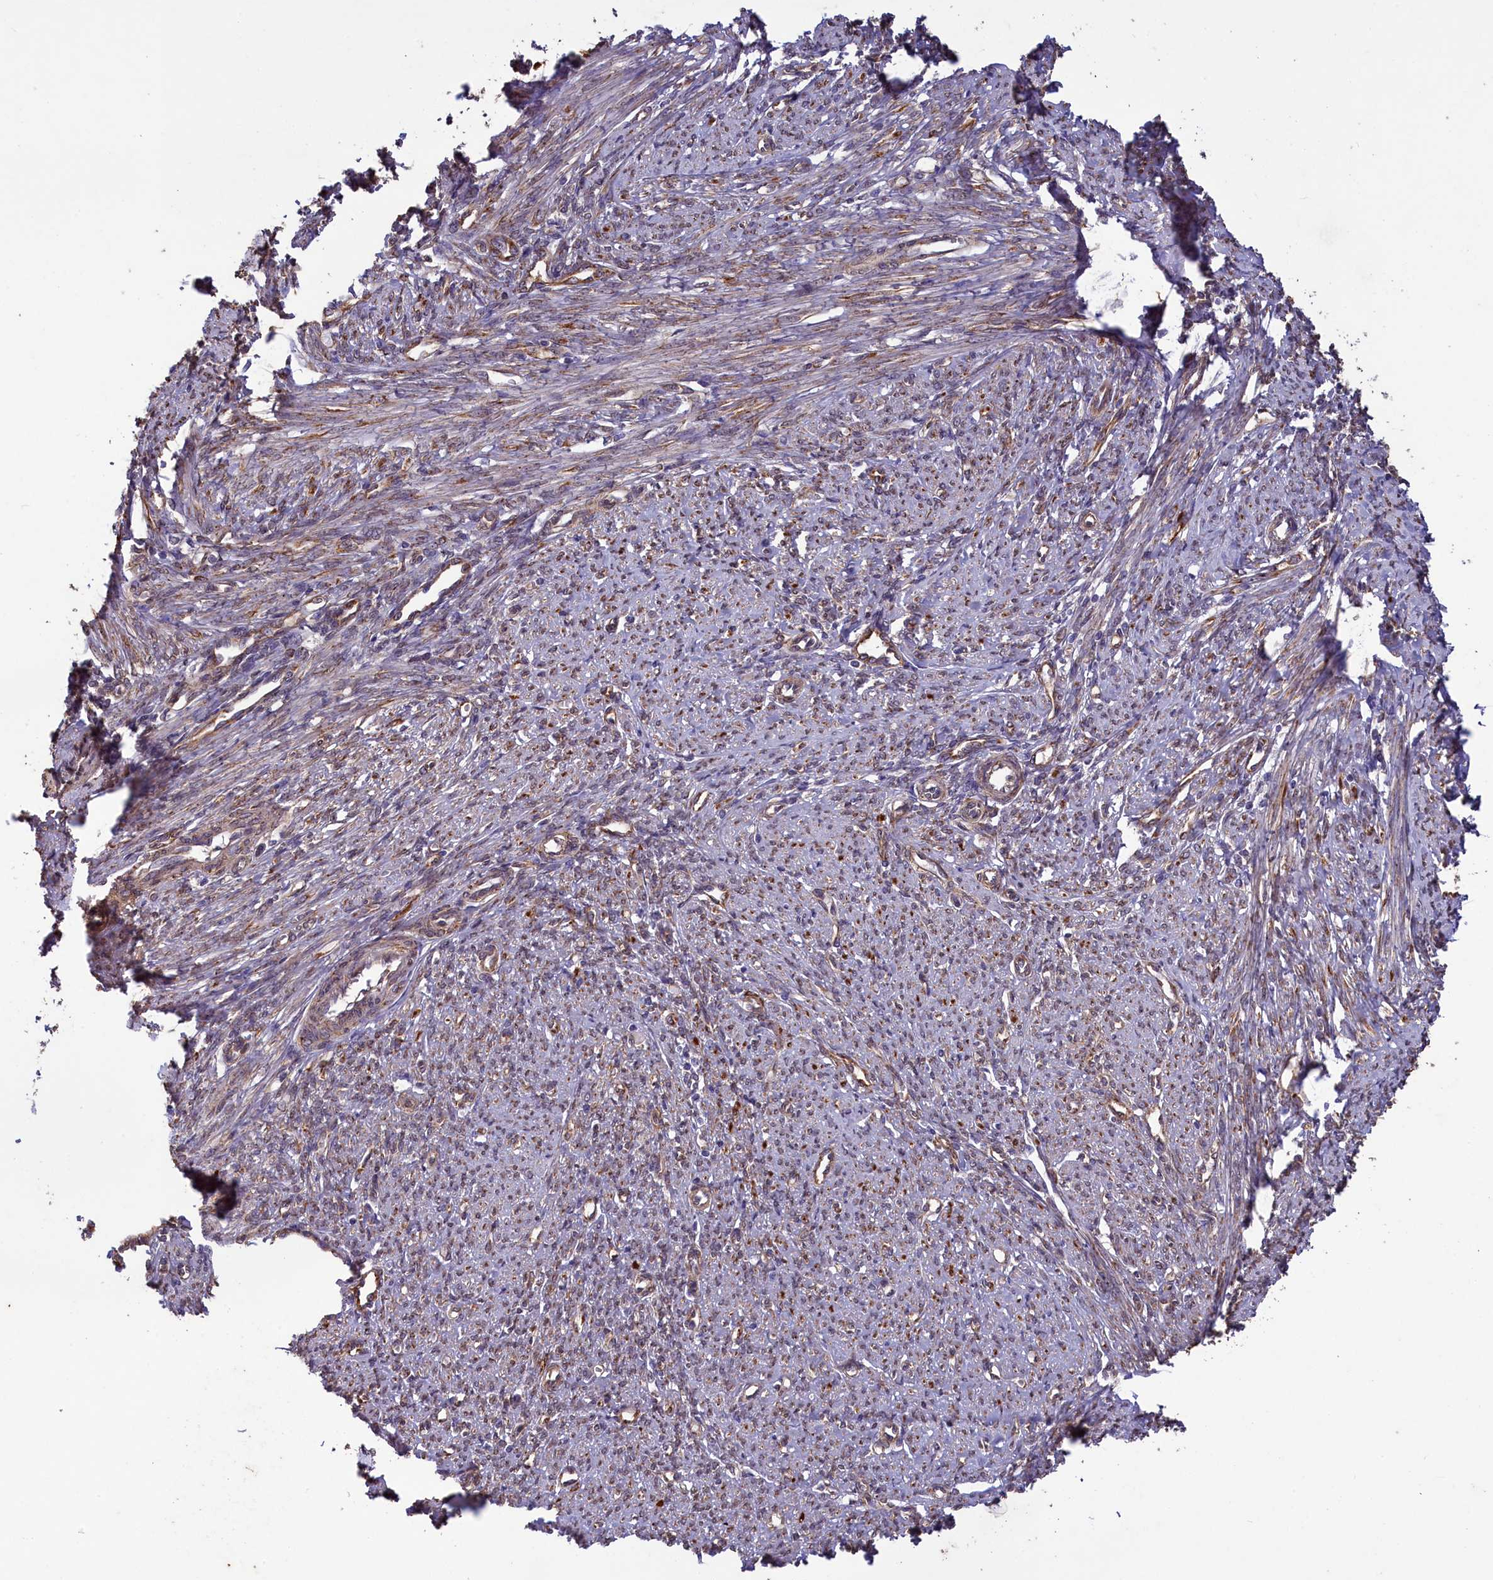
{"staining": {"intensity": "moderate", "quantity": "25%-75%", "location": "cytoplasmic/membranous"}, "tissue": "smooth muscle", "cell_type": "Smooth muscle cells", "image_type": "normal", "snomed": [{"axis": "morphology", "description": "Normal tissue, NOS"}, {"axis": "topography", "description": "Smooth muscle"}, {"axis": "topography", "description": "Uterus"}], "caption": "A medium amount of moderate cytoplasmic/membranous expression is identified in about 25%-75% of smooth muscle cells in normal smooth muscle.", "gene": "ACAD8", "patient": {"sex": "female", "age": 59}}